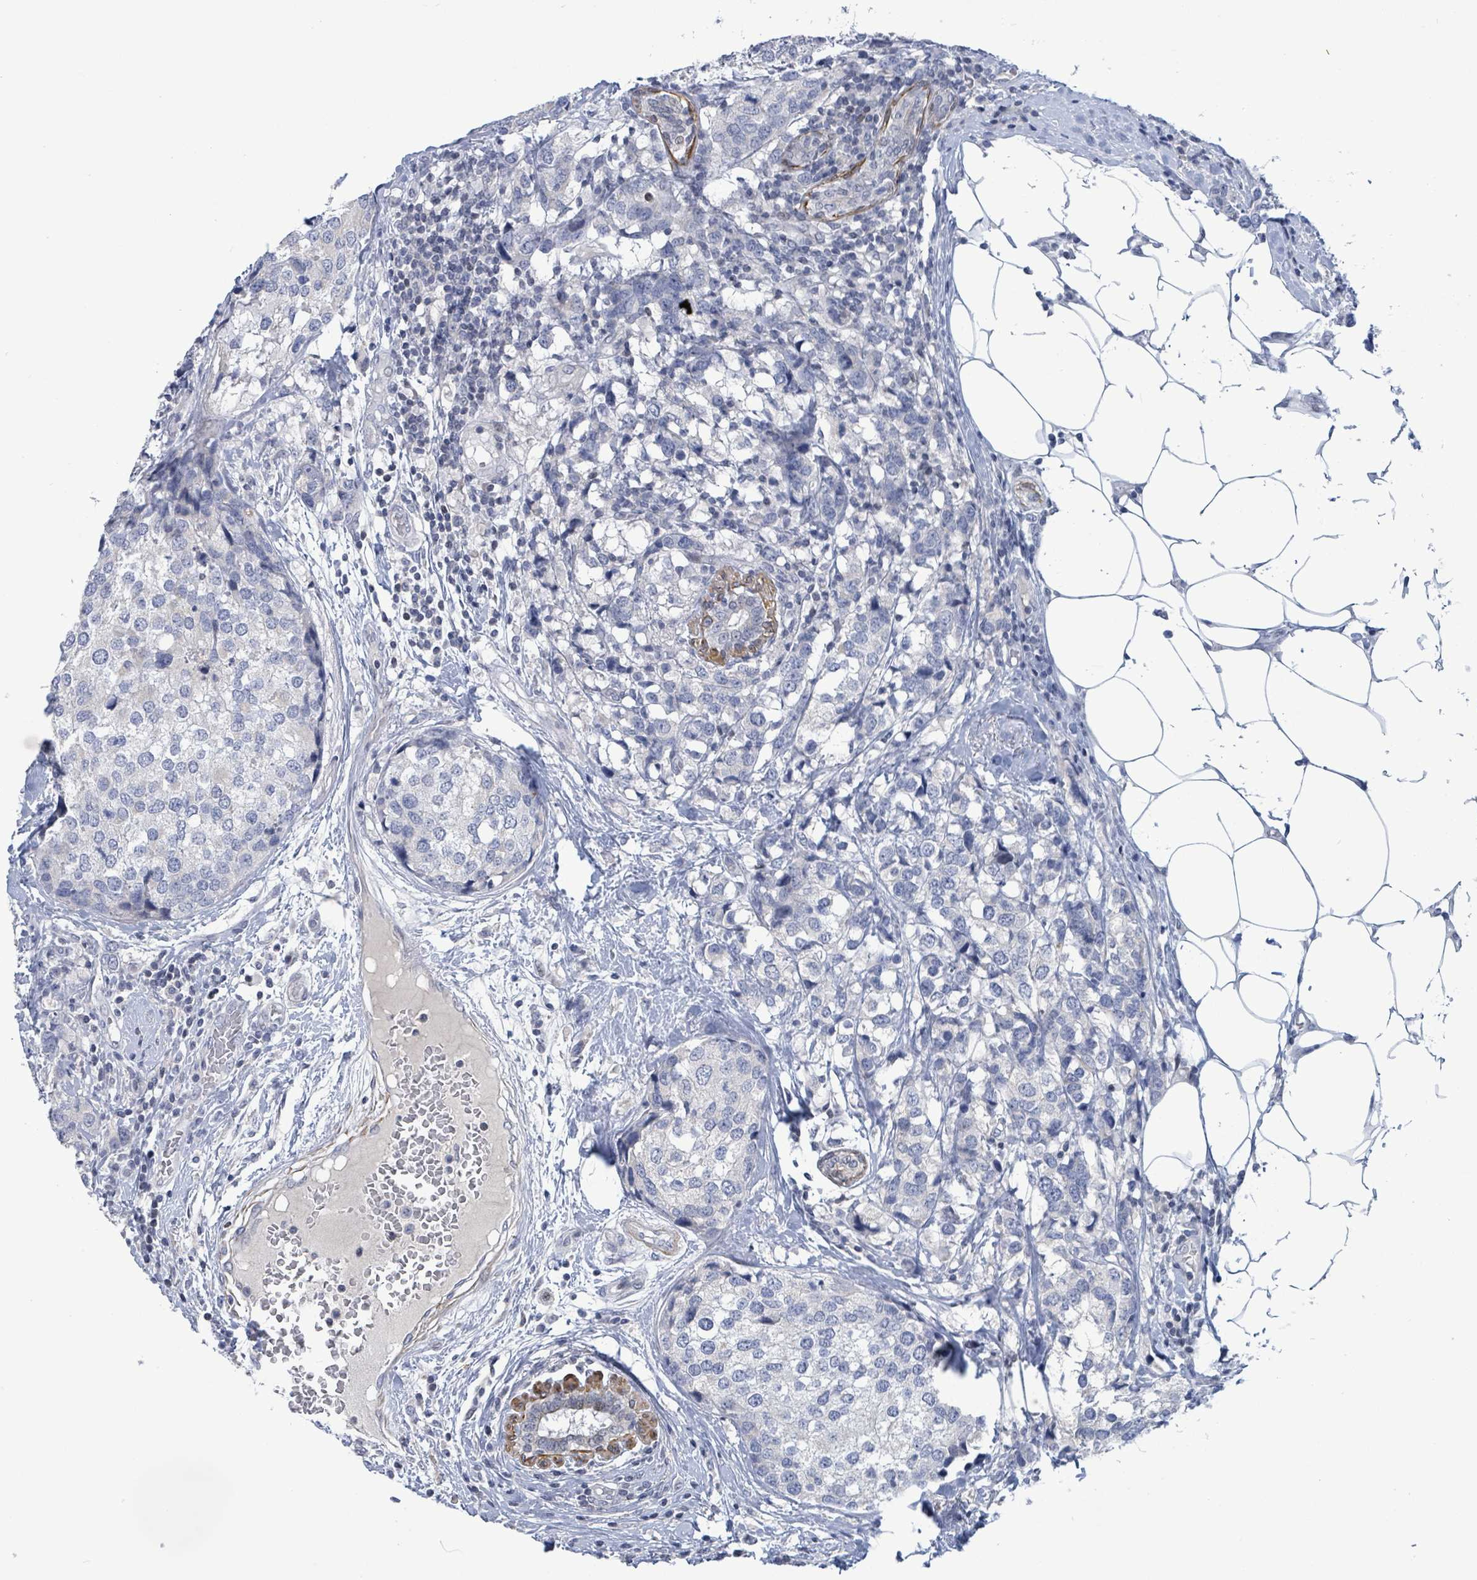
{"staining": {"intensity": "negative", "quantity": "none", "location": "none"}, "tissue": "breast cancer", "cell_type": "Tumor cells", "image_type": "cancer", "snomed": [{"axis": "morphology", "description": "Lobular carcinoma"}, {"axis": "topography", "description": "Breast"}], "caption": "IHC of human breast lobular carcinoma reveals no positivity in tumor cells.", "gene": "NTN3", "patient": {"sex": "female", "age": 59}}